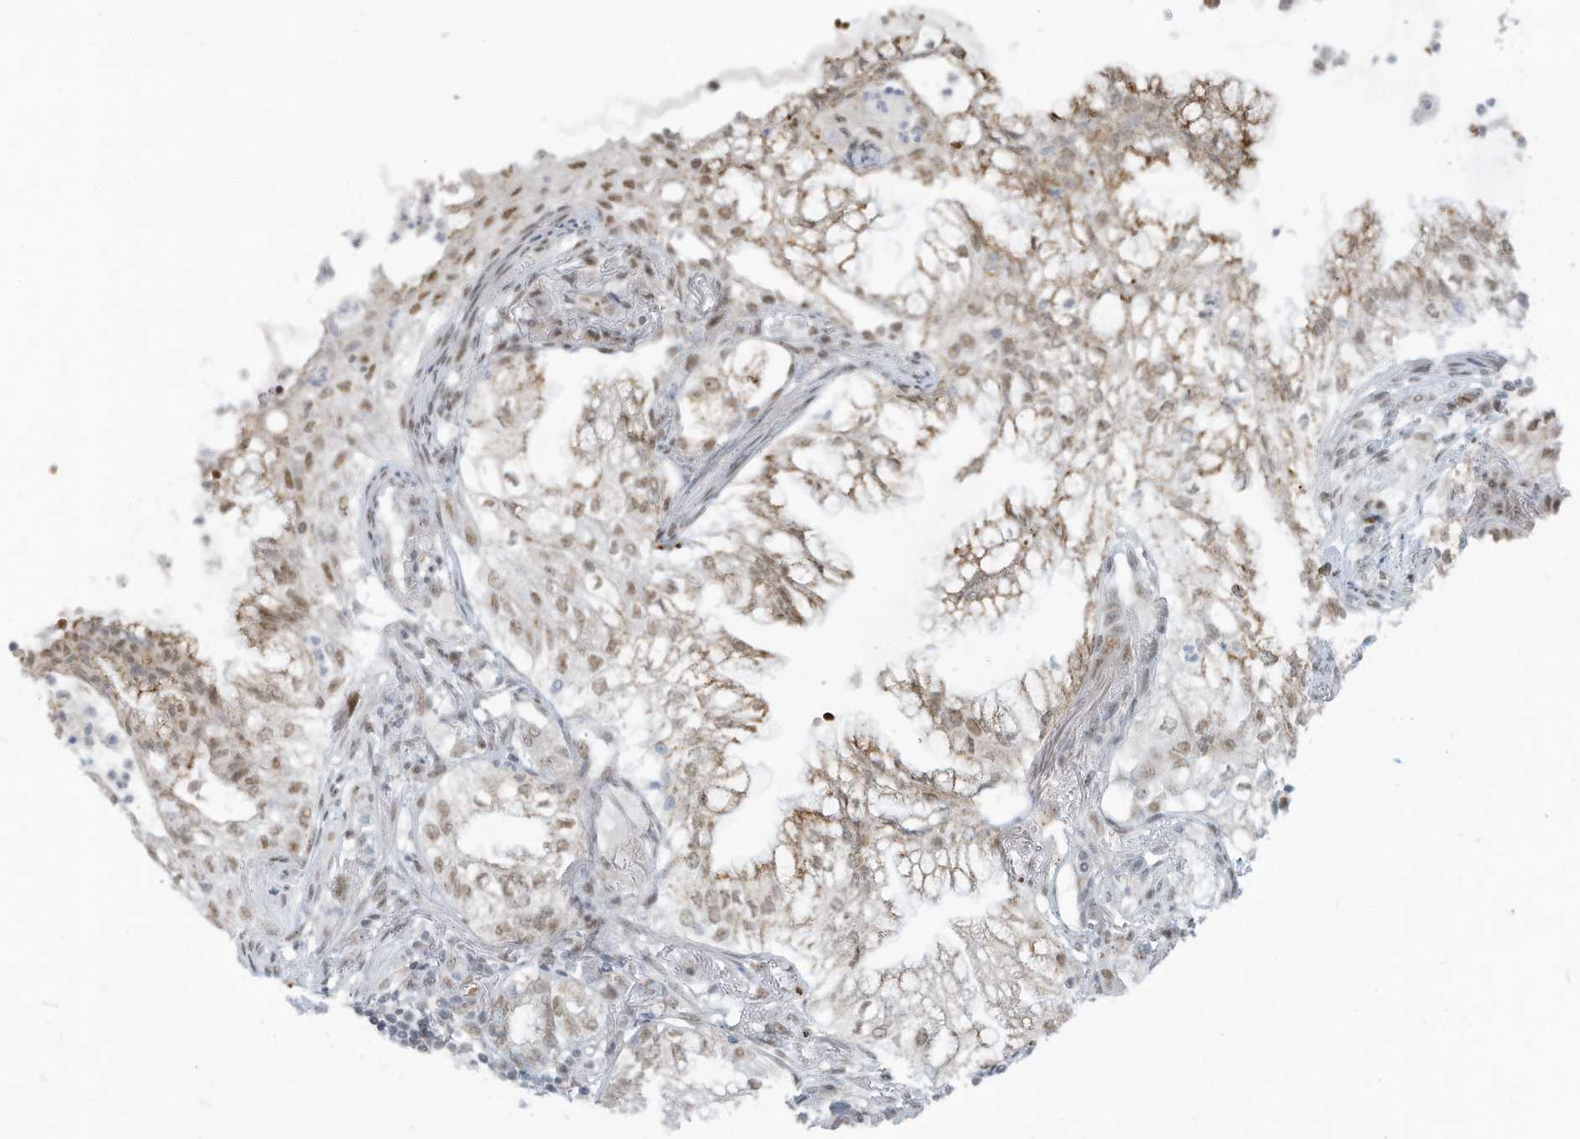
{"staining": {"intensity": "moderate", "quantity": ">75%", "location": "cytoplasmic/membranous,nuclear"}, "tissue": "lung cancer", "cell_type": "Tumor cells", "image_type": "cancer", "snomed": [{"axis": "morphology", "description": "Adenocarcinoma, NOS"}, {"axis": "topography", "description": "Lung"}], "caption": "The immunohistochemical stain labels moderate cytoplasmic/membranous and nuclear expression in tumor cells of lung cancer tissue.", "gene": "ECT2L", "patient": {"sex": "female", "age": 70}}